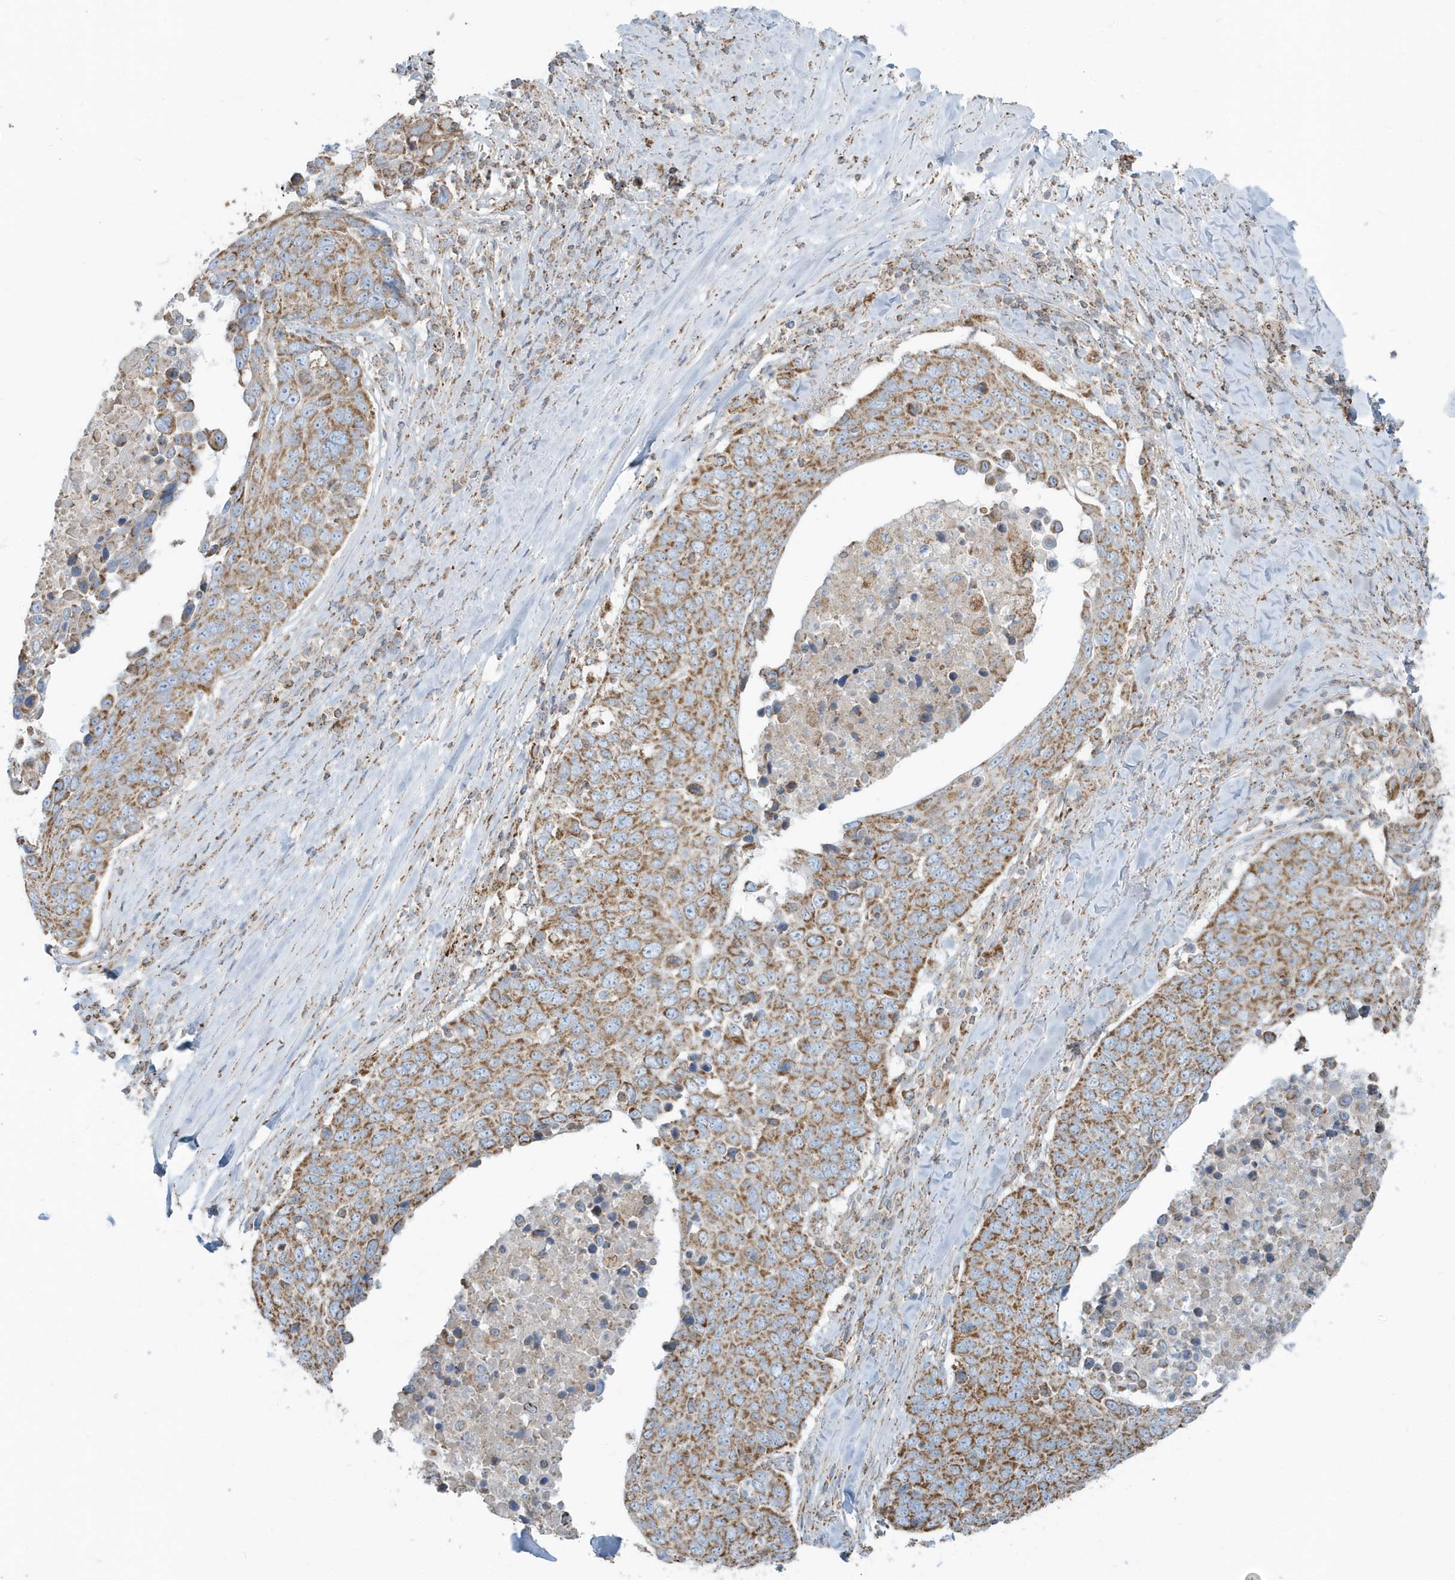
{"staining": {"intensity": "moderate", "quantity": ">75%", "location": "cytoplasmic/membranous"}, "tissue": "lung cancer", "cell_type": "Tumor cells", "image_type": "cancer", "snomed": [{"axis": "morphology", "description": "Squamous cell carcinoma, NOS"}, {"axis": "topography", "description": "Lung"}], "caption": "This is a micrograph of IHC staining of lung cancer, which shows moderate expression in the cytoplasmic/membranous of tumor cells.", "gene": "RAB11FIP3", "patient": {"sex": "male", "age": 66}}